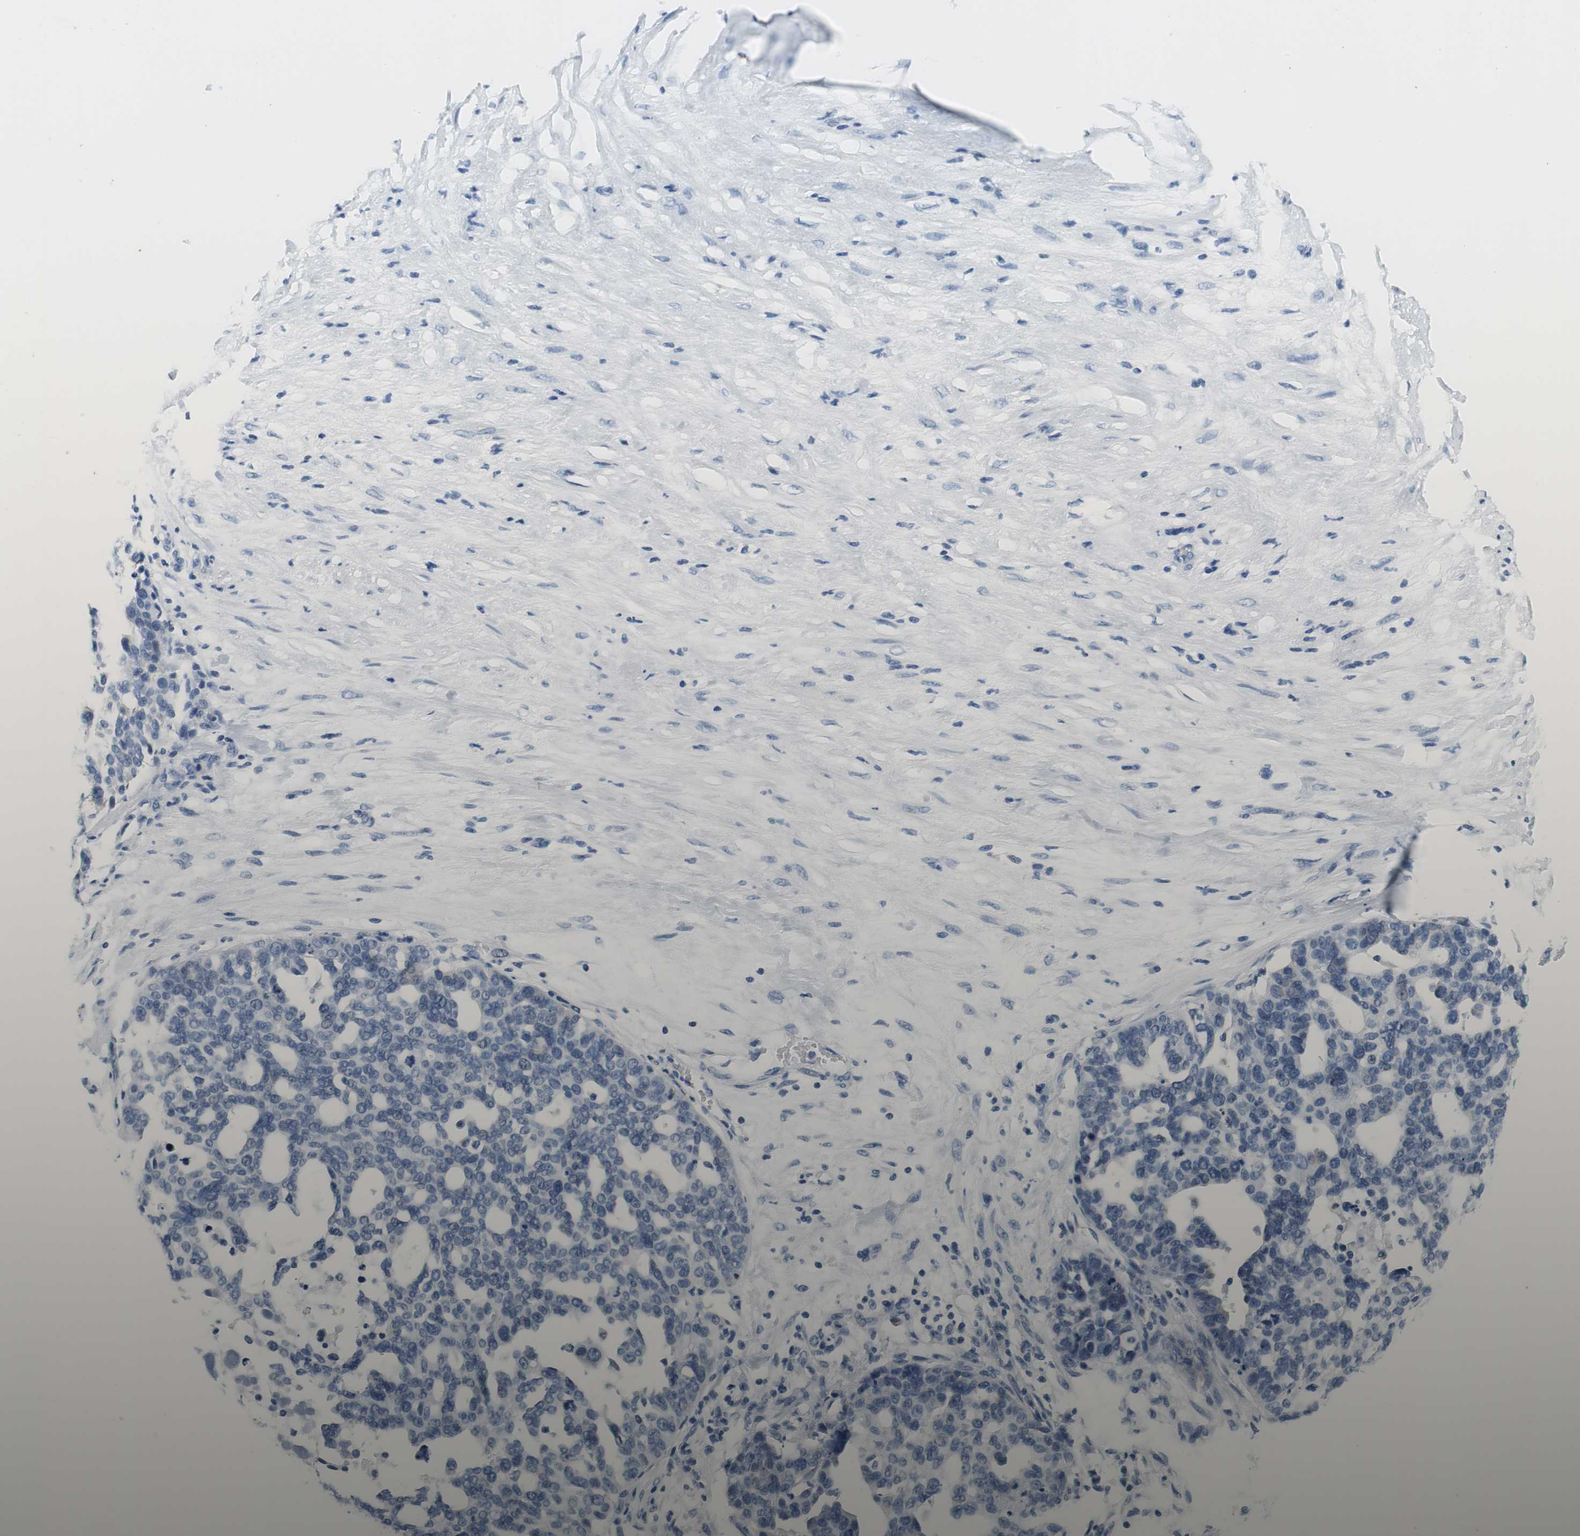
{"staining": {"intensity": "negative", "quantity": "none", "location": "none"}, "tissue": "ovarian cancer", "cell_type": "Tumor cells", "image_type": "cancer", "snomed": [{"axis": "morphology", "description": "Cystadenocarcinoma, serous, NOS"}, {"axis": "topography", "description": "Ovary"}], "caption": "This photomicrograph is of ovarian cancer (serous cystadenocarcinoma) stained with immunohistochemistry to label a protein in brown with the nuclei are counter-stained blue. There is no staining in tumor cells.", "gene": "TEX264", "patient": {"sex": "female", "age": 59}}